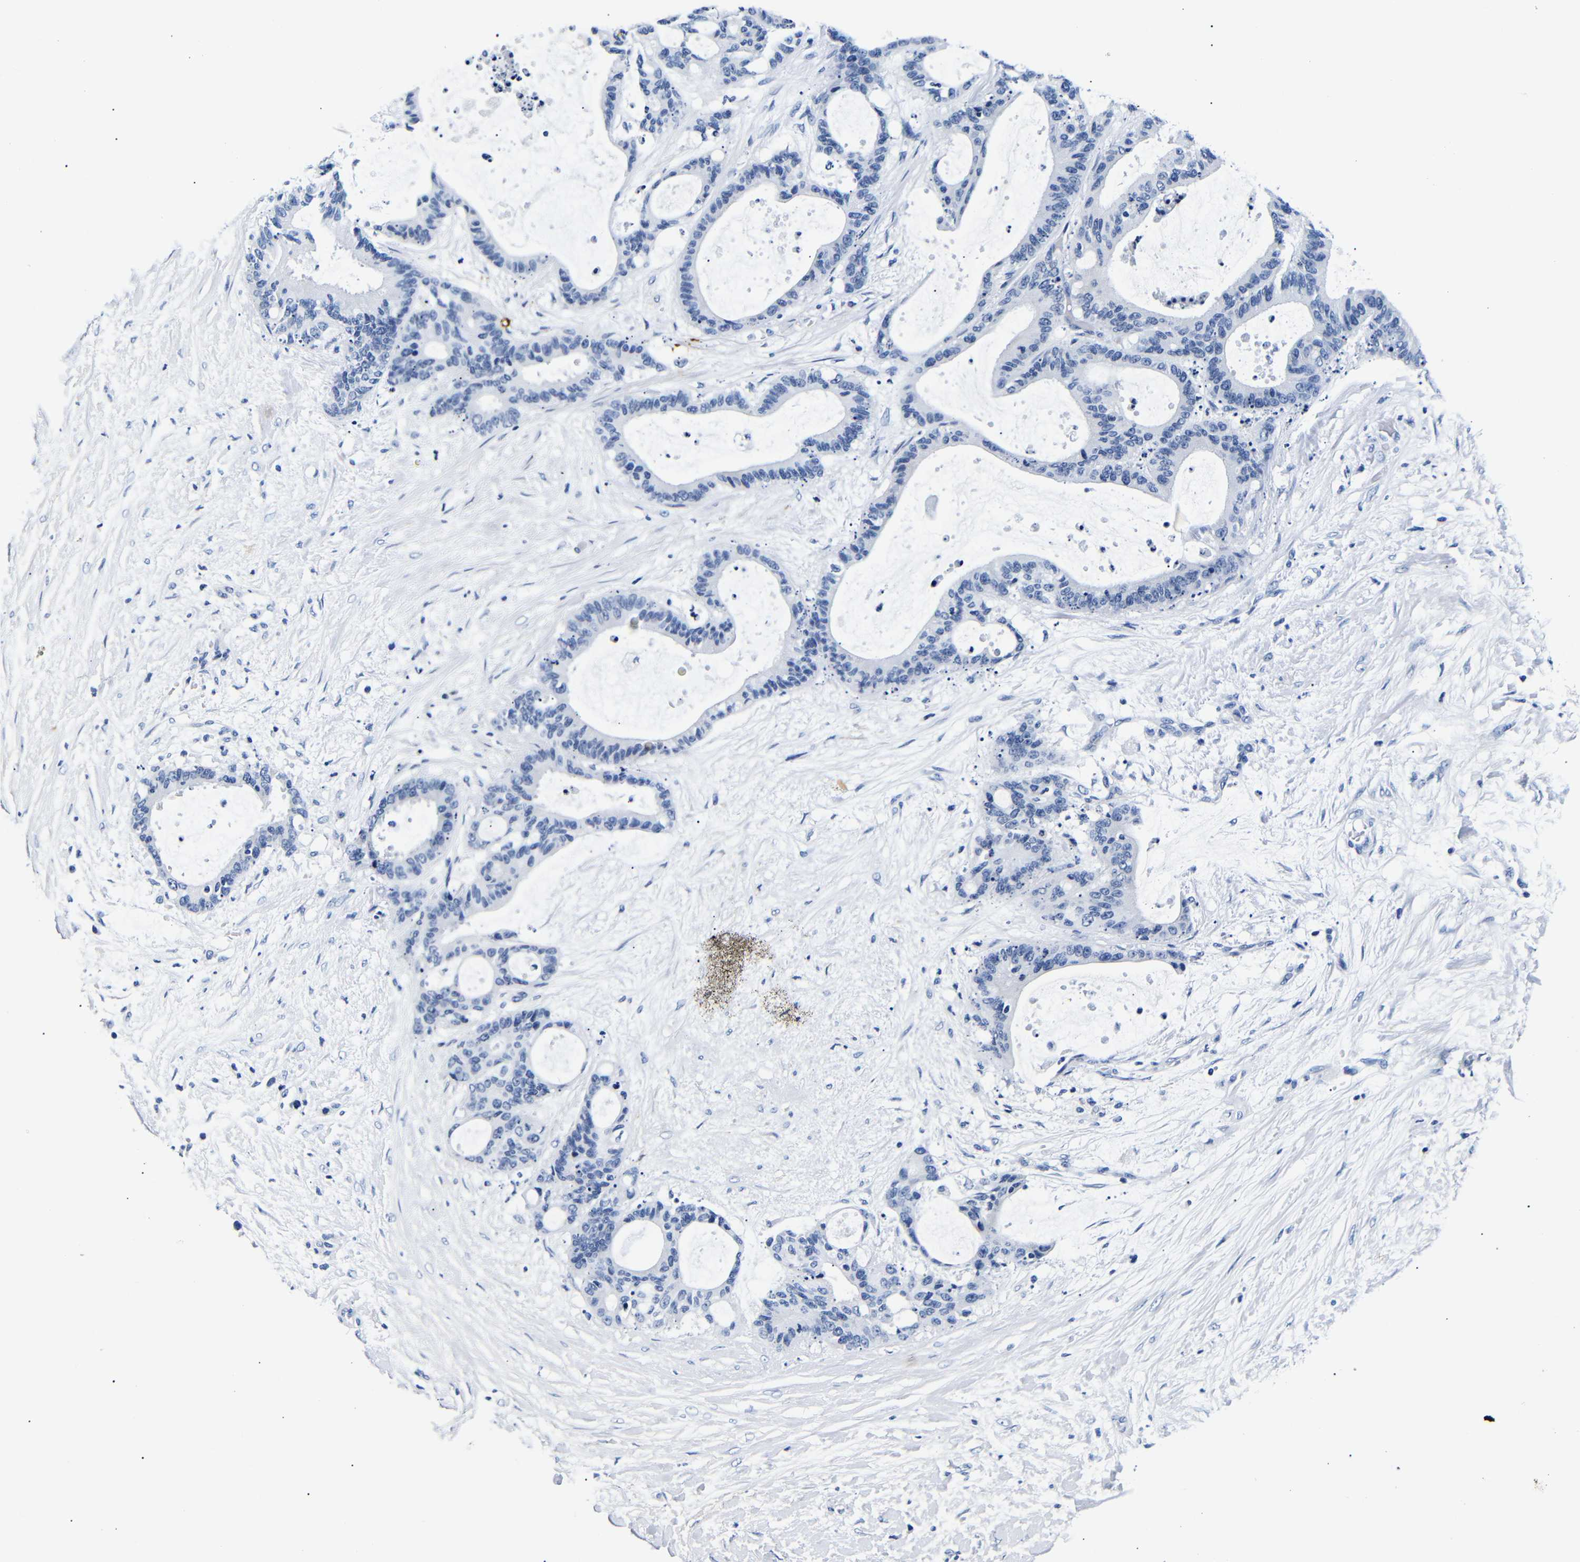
{"staining": {"intensity": "negative", "quantity": "none", "location": "none"}, "tissue": "liver cancer", "cell_type": "Tumor cells", "image_type": "cancer", "snomed": [{"axis": "morphology", "description": "Cholangiocarcinoma"}, {"axis": "topography", "description": "Liver"}], "caption": "Protein analysis of liver cancer demonstrates no significant expression in tumor cells. (Brightfield microscopy of DAB (3,3'-diaminobenzidine) immunohistochemistry at high magnification).", "gene": "GAP43", "patient": {"sex": "female", "age": 73}}